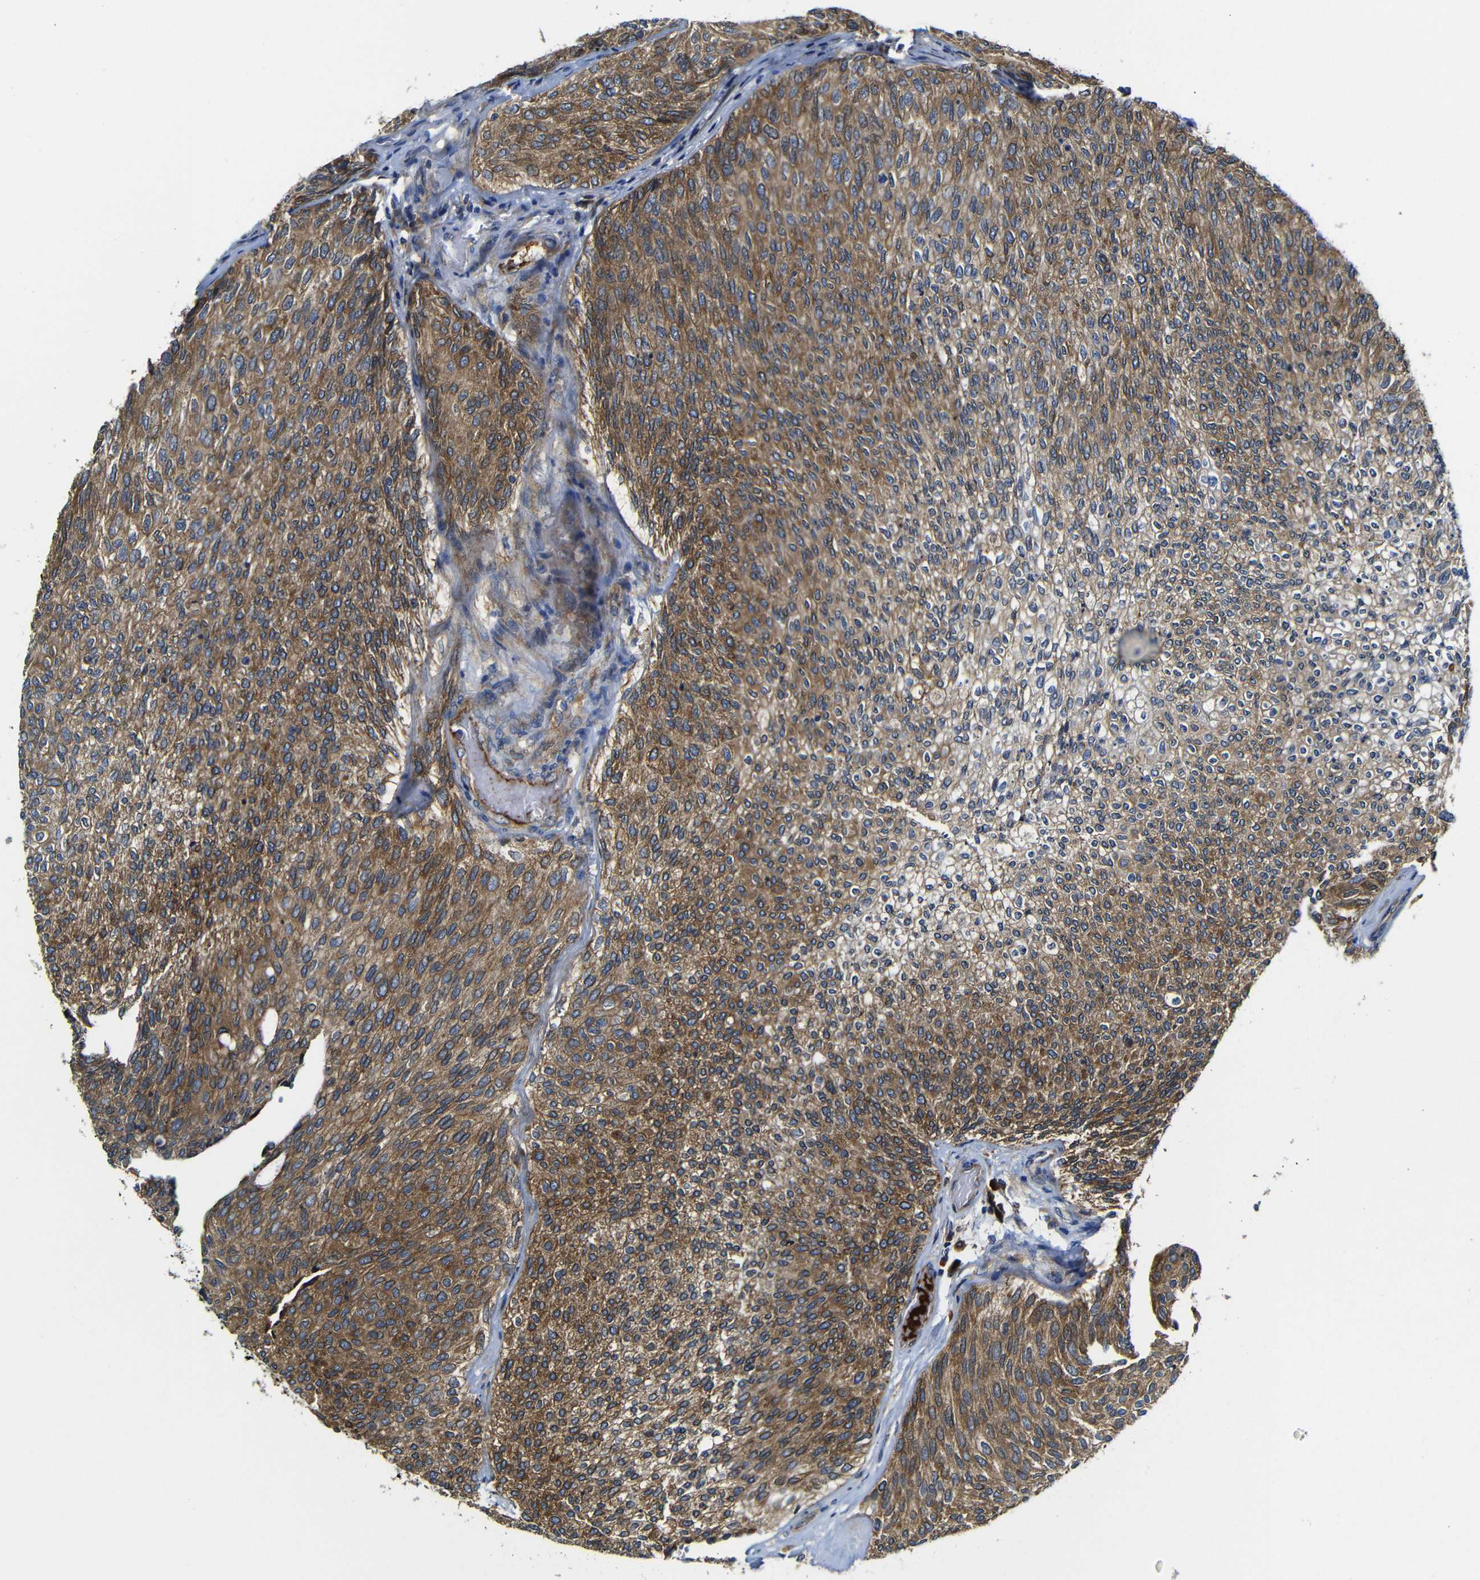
{"staining": {"intensity": "moderate", "quantity": ">75%", "location": "cytoplasmic/membranous"}, "tissue": "urothelial cancer", "cell_type": "Tumor cells", "image_type": "cancer", "snomed": [{"axis": "morphology", "description": "Urothelial carcinoma, Low grade"}, {"axis": "topography", "description": "Urinary bladder"}], "caption": "Protein analysis of low-grade urothelial carcinoma tissue shows moderate cytoplasmic/membranous expression in approximately >75% of tumor cells.", "gene": "CLCC1", "patient": {"sex": "female", "age": 79}}